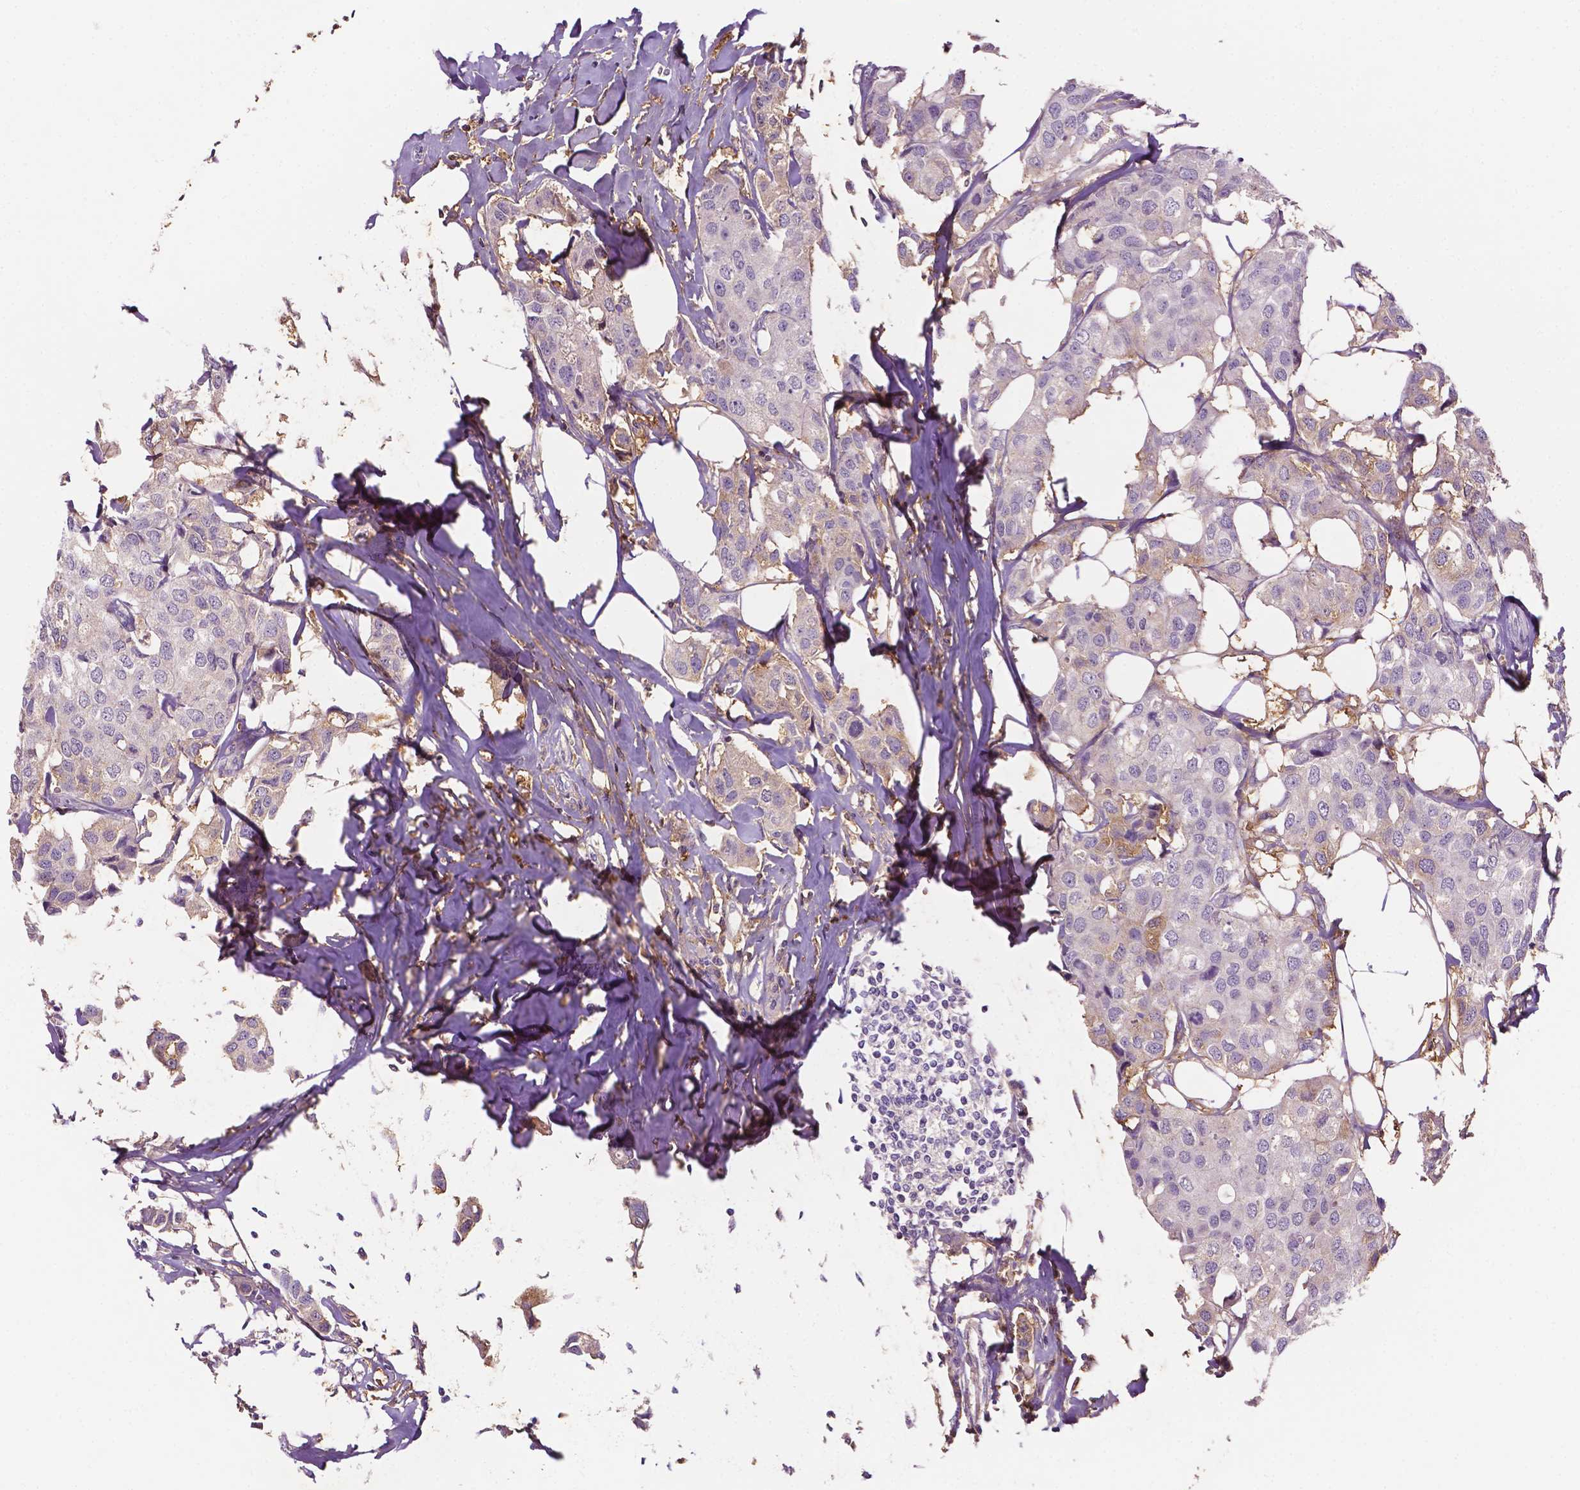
{"staining": {"intensity": "negative", "quantity": "none", "location": "none"}, "tissue": "breast cancer", "cell_type": "Tumor cells", "image_type": "cancer", "snomed": [{"axis": "morphology", "description": "Duct carcinoma"}, {"axis": "topography", "description": "Breast"}], "caption": "Protein analysis of breast cancer (infiltrating ductal carcinoma) shows no significant staining in tumor cells.", "gene": "FBLN1", "patient": {"sex": "female", "age": 80}}